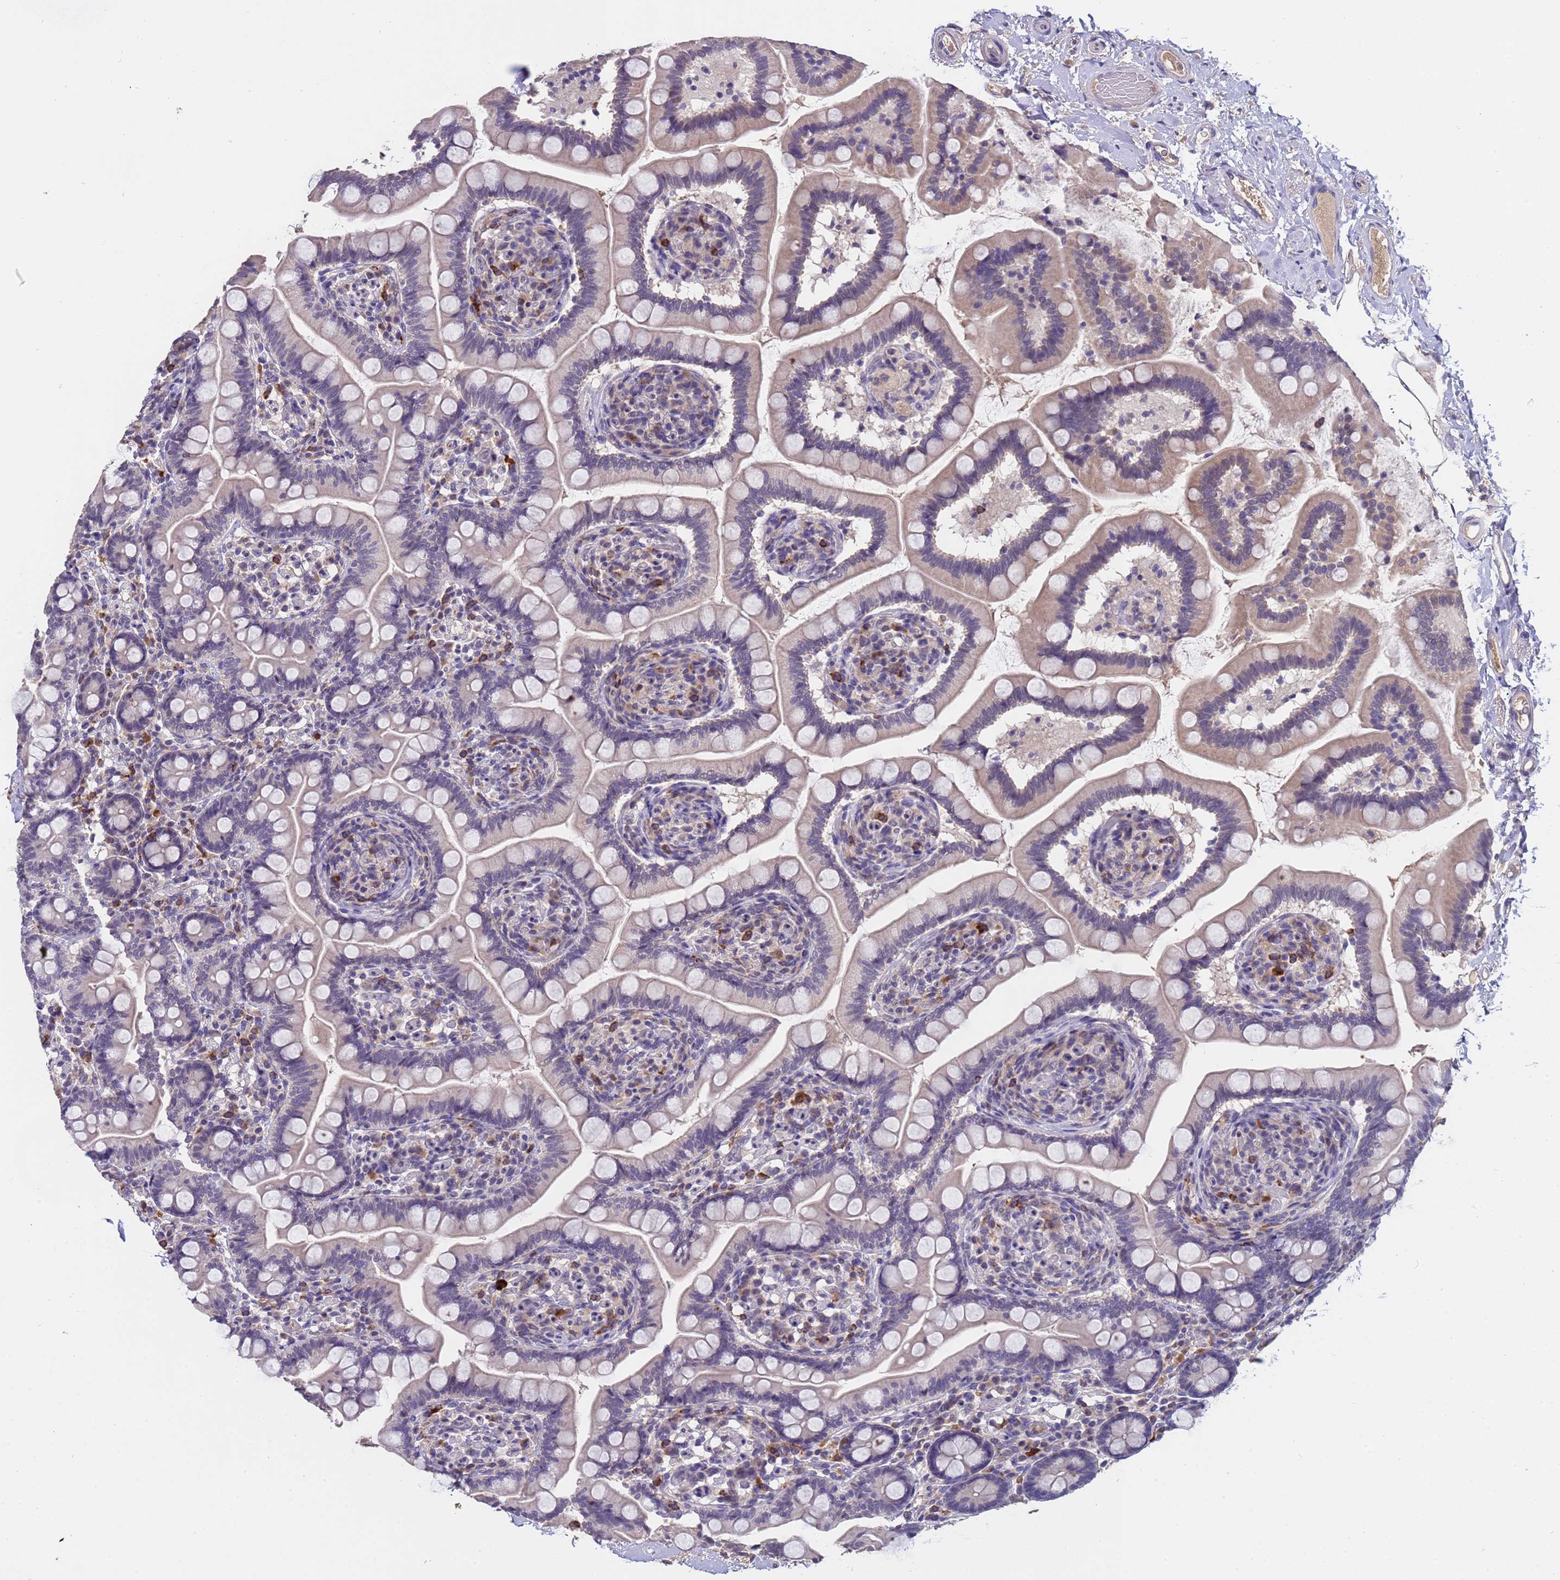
{"staining": {"intensity": "weak", "quantity": "<25%", "location": "cytoplasmic/membranous"}, "tissue": "small intestine", "cell_type": "Glandular cells", "image_type": "normal", "snomed": [{"axis": "morphology", "description": "Normal tissue, NOS"}, {"axis": "topography", "description": "Small intestine"}], "caption": "Immunohistochemistry photomicrograph of benign small intestine: small intestine stained with DAB displays no significant protein expression in glandular cells.", "gene": "ZNF248", "patient": {"sex": "female", "age": 64}}